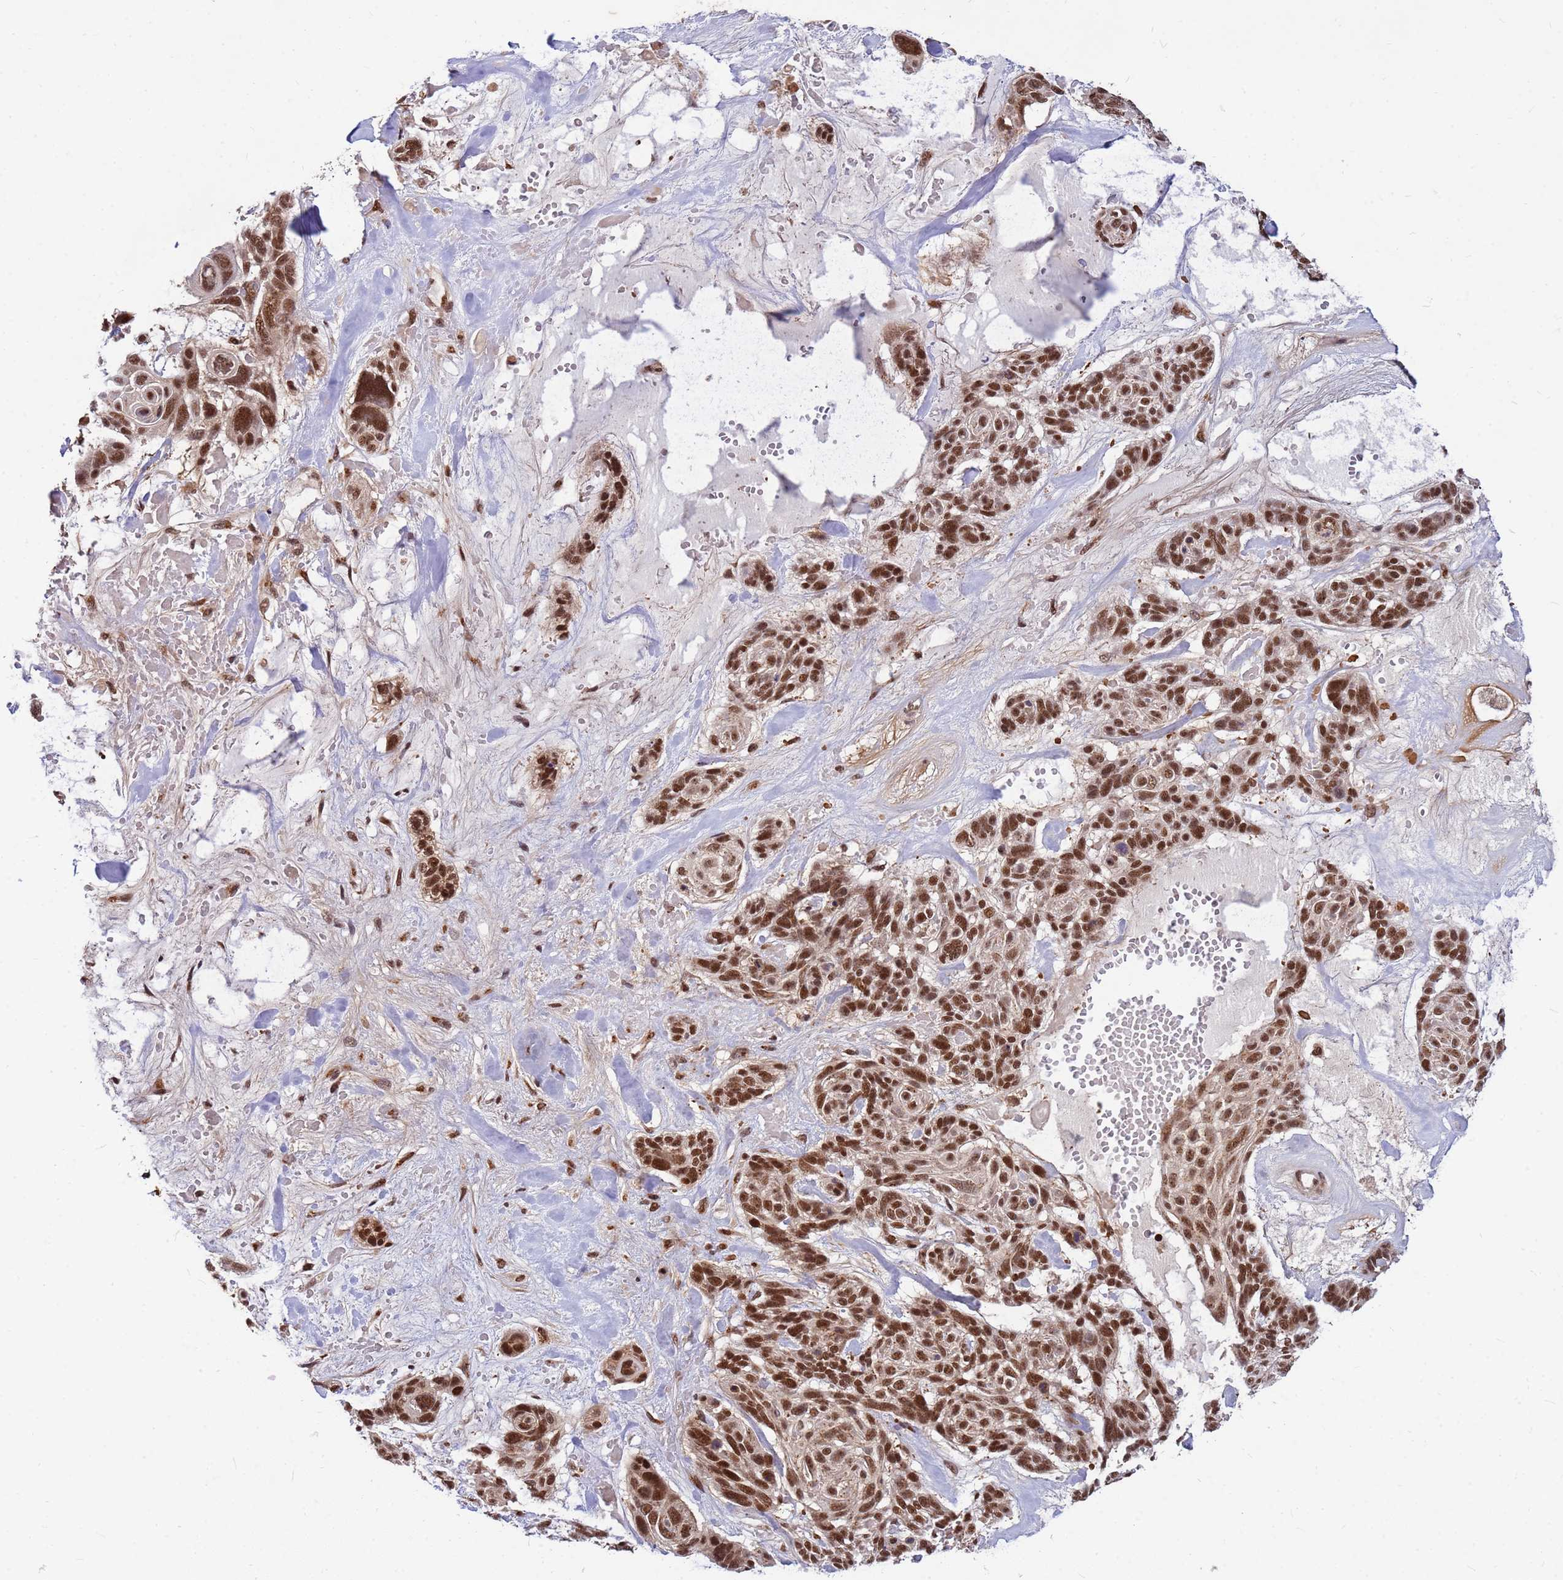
{"staining": {"intensity": "moderate", "quantity": ">75%", "location": "nuclear"}, "tissue": "skin cancer", "cell_type": "Tumor cells", "image_type": "cancer", "snomed": [{"axis": "morphology", "description": "Basal cell carcinoma"}, {"axis": "topography", "description": "Skin"}], "caption": "IHC (DAB) staining of basal cell carcinoma (skin) demonstrates moderate nuclear protein positivity in about >75% of tumor cells.", "gene": "NCBP2", "patient": {"sex": "male", "age": 88}}